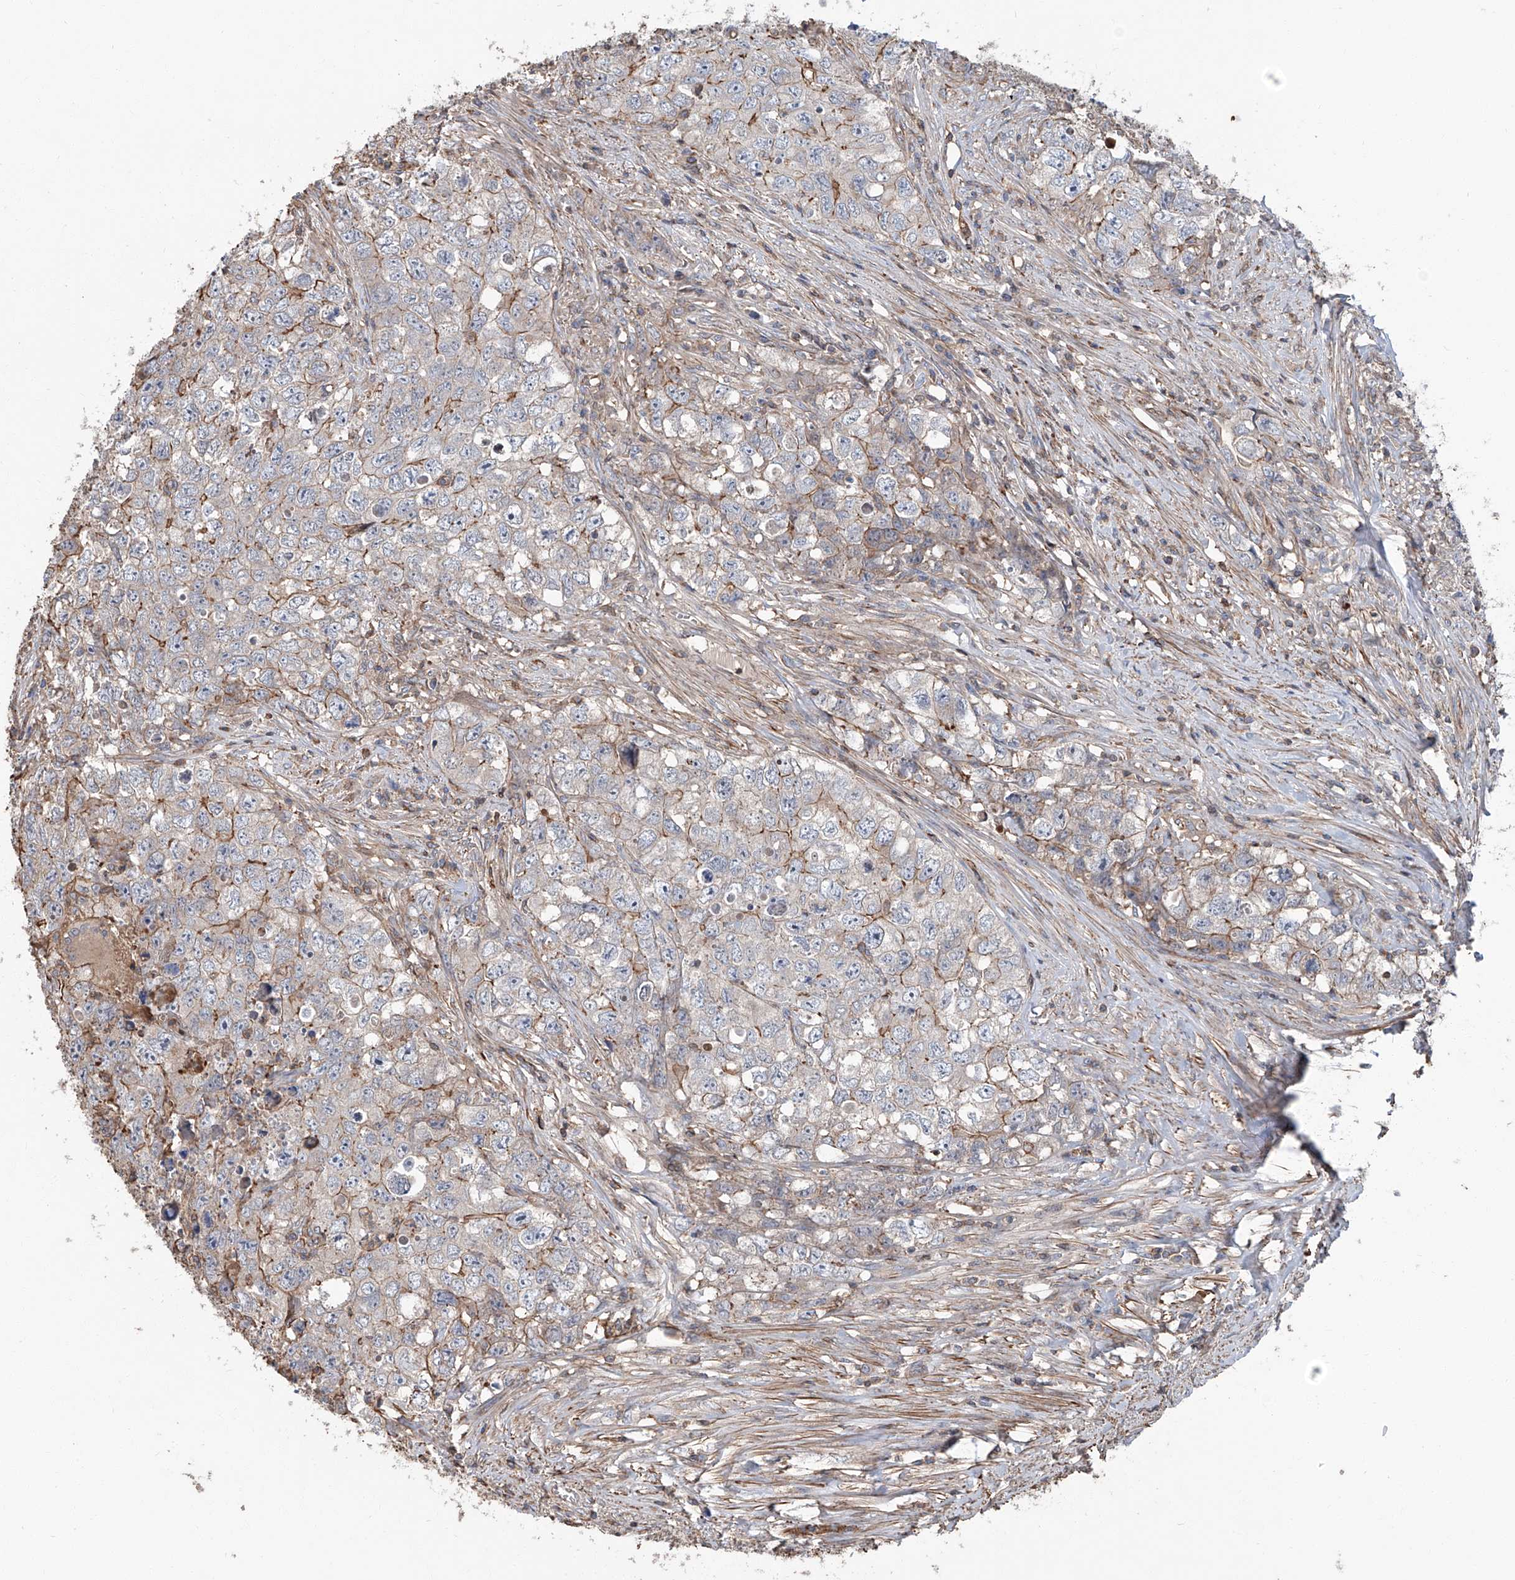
{"staining": {"intensity": "moderate", "quantity": "<25%", "location": "cytoplasmic/membranous"}, "tissue": "testis cancer", "cell_type": "Tumor cells", "image_type": "cancer", "snomed": [{"axis": "morphology", "description": "Seminoma, NOS"}, {"axis": "morphology", "description": "Carcinoma, Embryonal, NOS"}, {"axis": "topography", "description": "Testis"}], "caption": "This image demonstrates embryonal carcinoma (testis) stained with immunohistochemistry (IHC) to label a protein in brown. The cytoplasmic/membranous of tumor cells show moderate positivity for the protein. Nuclei are counter-stained blue.", "gene": "PIEZO2", "patient": {"sex": "male", "age": 43}}